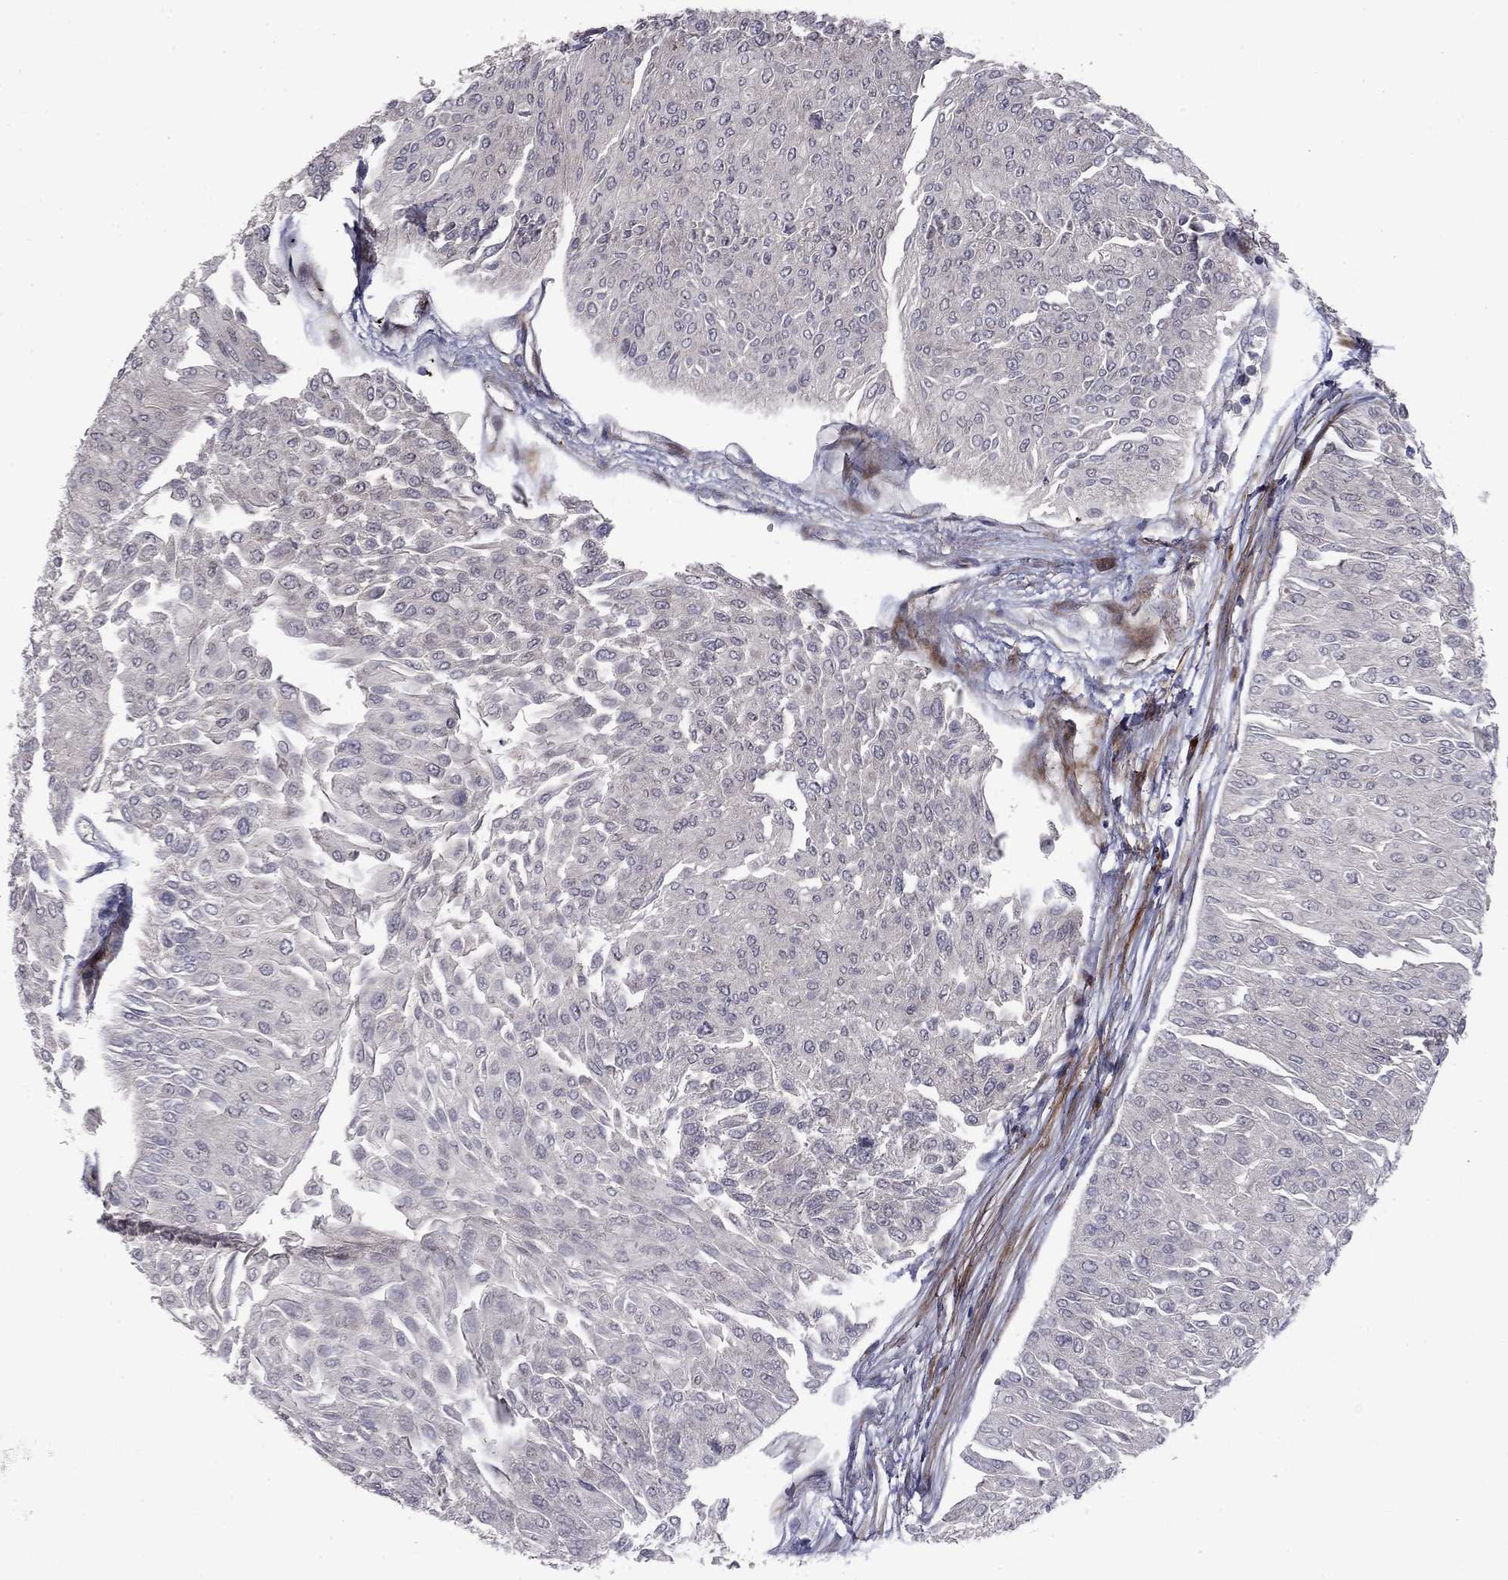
{"staining": {"intensity": "negative", "quantity": "none", "location": "none"}, "tissue": "urothelial cancer", "cell_type": "Tumor cells", "image_type": "cancer", "snomed": [{"axis": "morphology", "description": "Urothelial carcinoma, Low grade"}, {"axis": "topography", "description": "Urinary bladder"}], "caption": "An immunohistochemistry (IHC) image of urothelial cancer is shown. There is no staining in tumor cells of urothelial cancer.", "gene": "MIOS", "patient": {"sex": "male", "age": 67}}